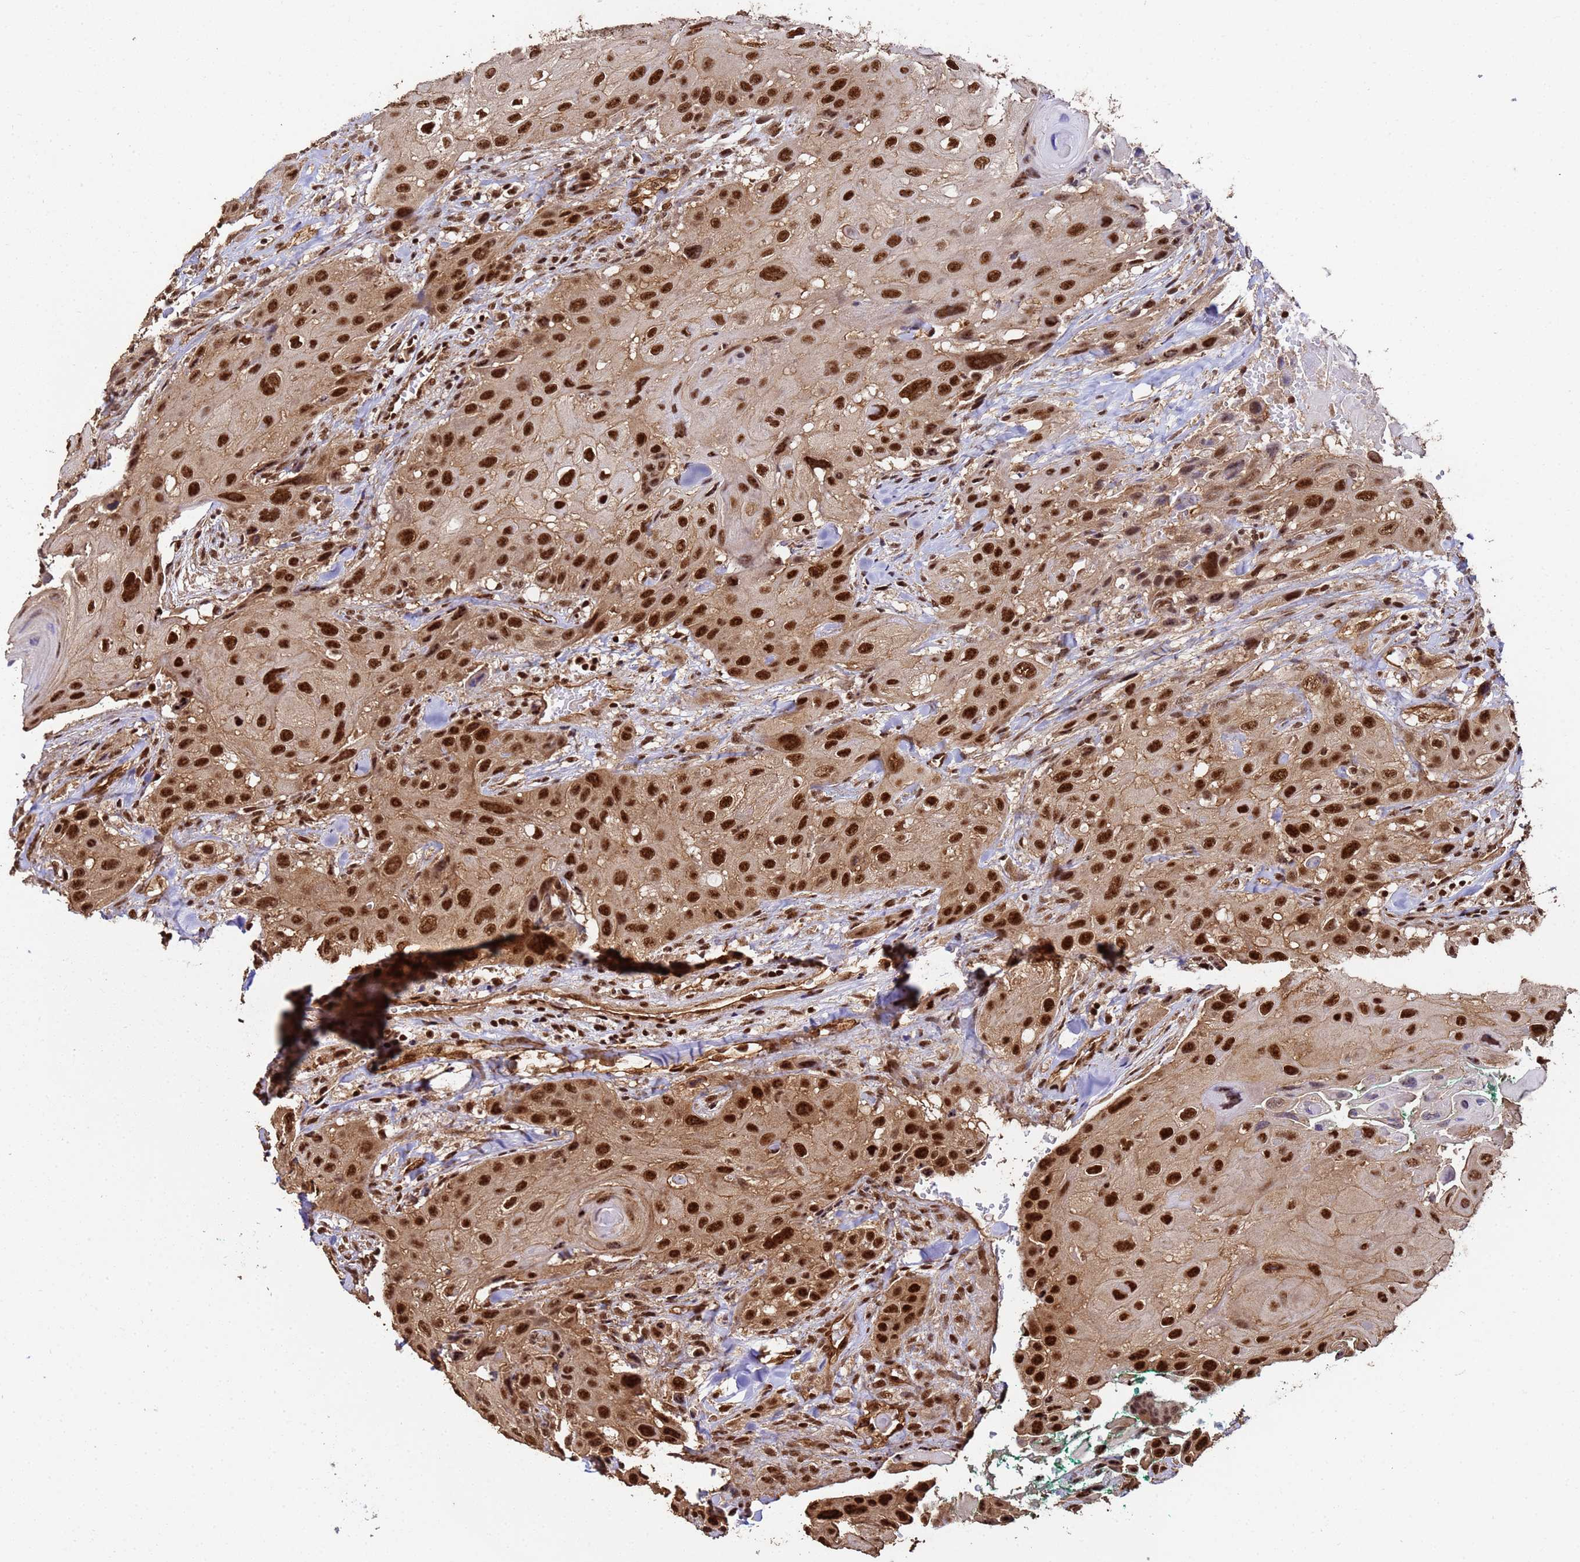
{"staining": {"intensity": "strong", "quantity": ">75%", "location": "cytoplasmic/membranous,nuclear"}, "tissue": "head and neck cancer", "cell_type": "Tumor cells", "image_type": "cancer", "snomed": [{"axis": "morphology", "description": "Squamous cell carcinoma, NOS"}, {"axis": "topography", "description": "Head-Neck"}], "caption": "Protein staining of squamous cell carcinoma (head and neck) tissue displays strong cytoplasmic/membranous and nuclear positivity in about >75% of tumor cells. Immunohistochemistry (ihc) stains the protein of interest in brown and the nuclei are stained blue.", "gene": "SYF2", "patient": {"sex": "male", "age": 81}}